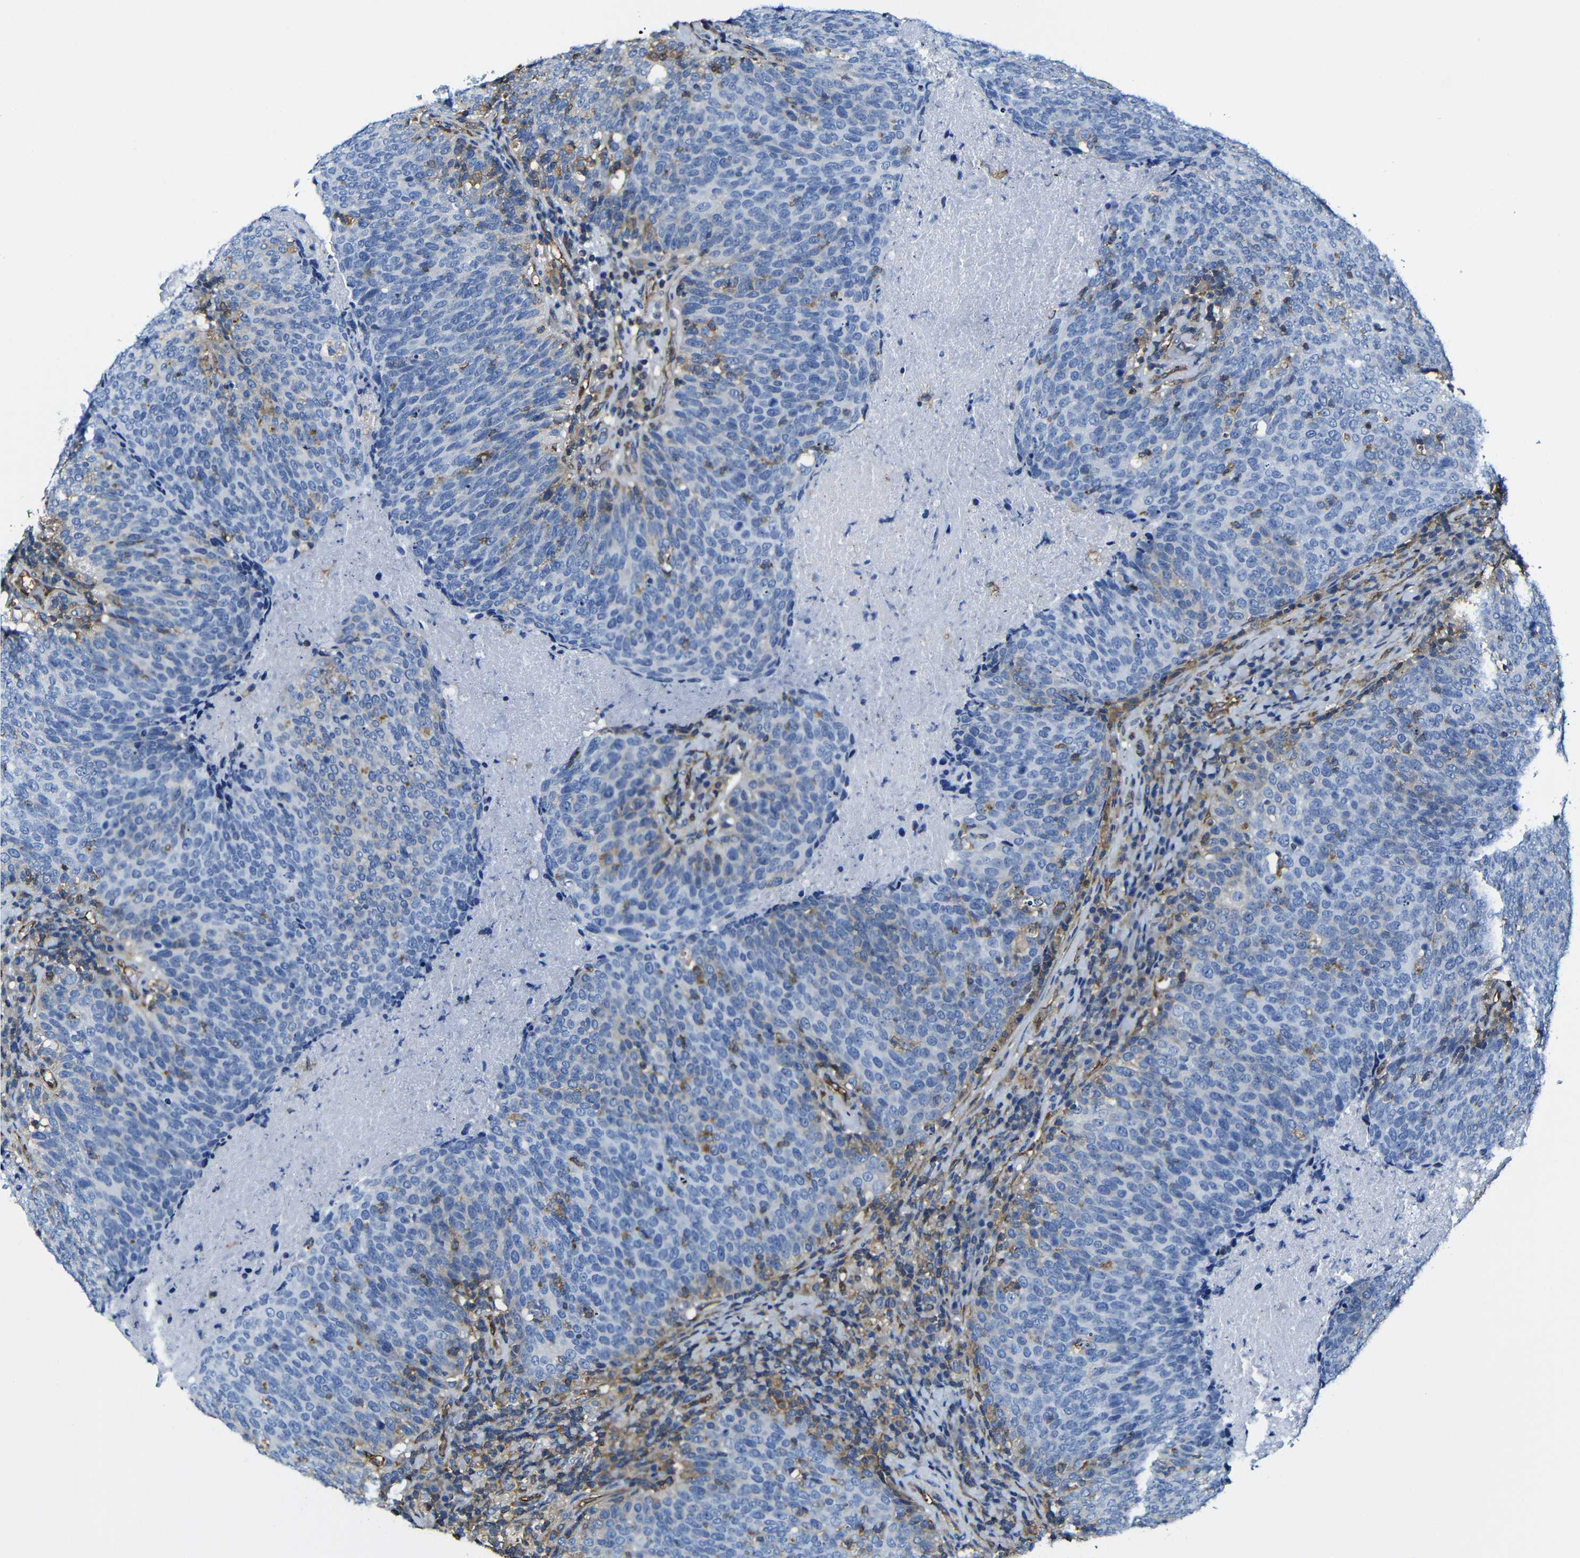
{"staining": {"intensity": "negative", "quantity": "none", "location": "none"}, "tissue": "head and neck cancer", "cell_type": "Tumor cells", "image_type": "cancer", "snomed": [{"axis": "morphology", "description": "Squamous cell carcinoma, NOS"}, {"axis": "morphology", "description": "Squamous cell carcinoma, metastatic, NOS"}, {"axis": "topography", "description": "Lymph node"}, {"axis": "topography", "description": "Head-Neck"}], "caption": "Immunohistochemistry micrograph of head and neck squamous cell carcinoma stained for a protein (brown), which displays no expression in tumor cells.", "gene": "MSN", "patient": {"sex": "male", "age": 62}}